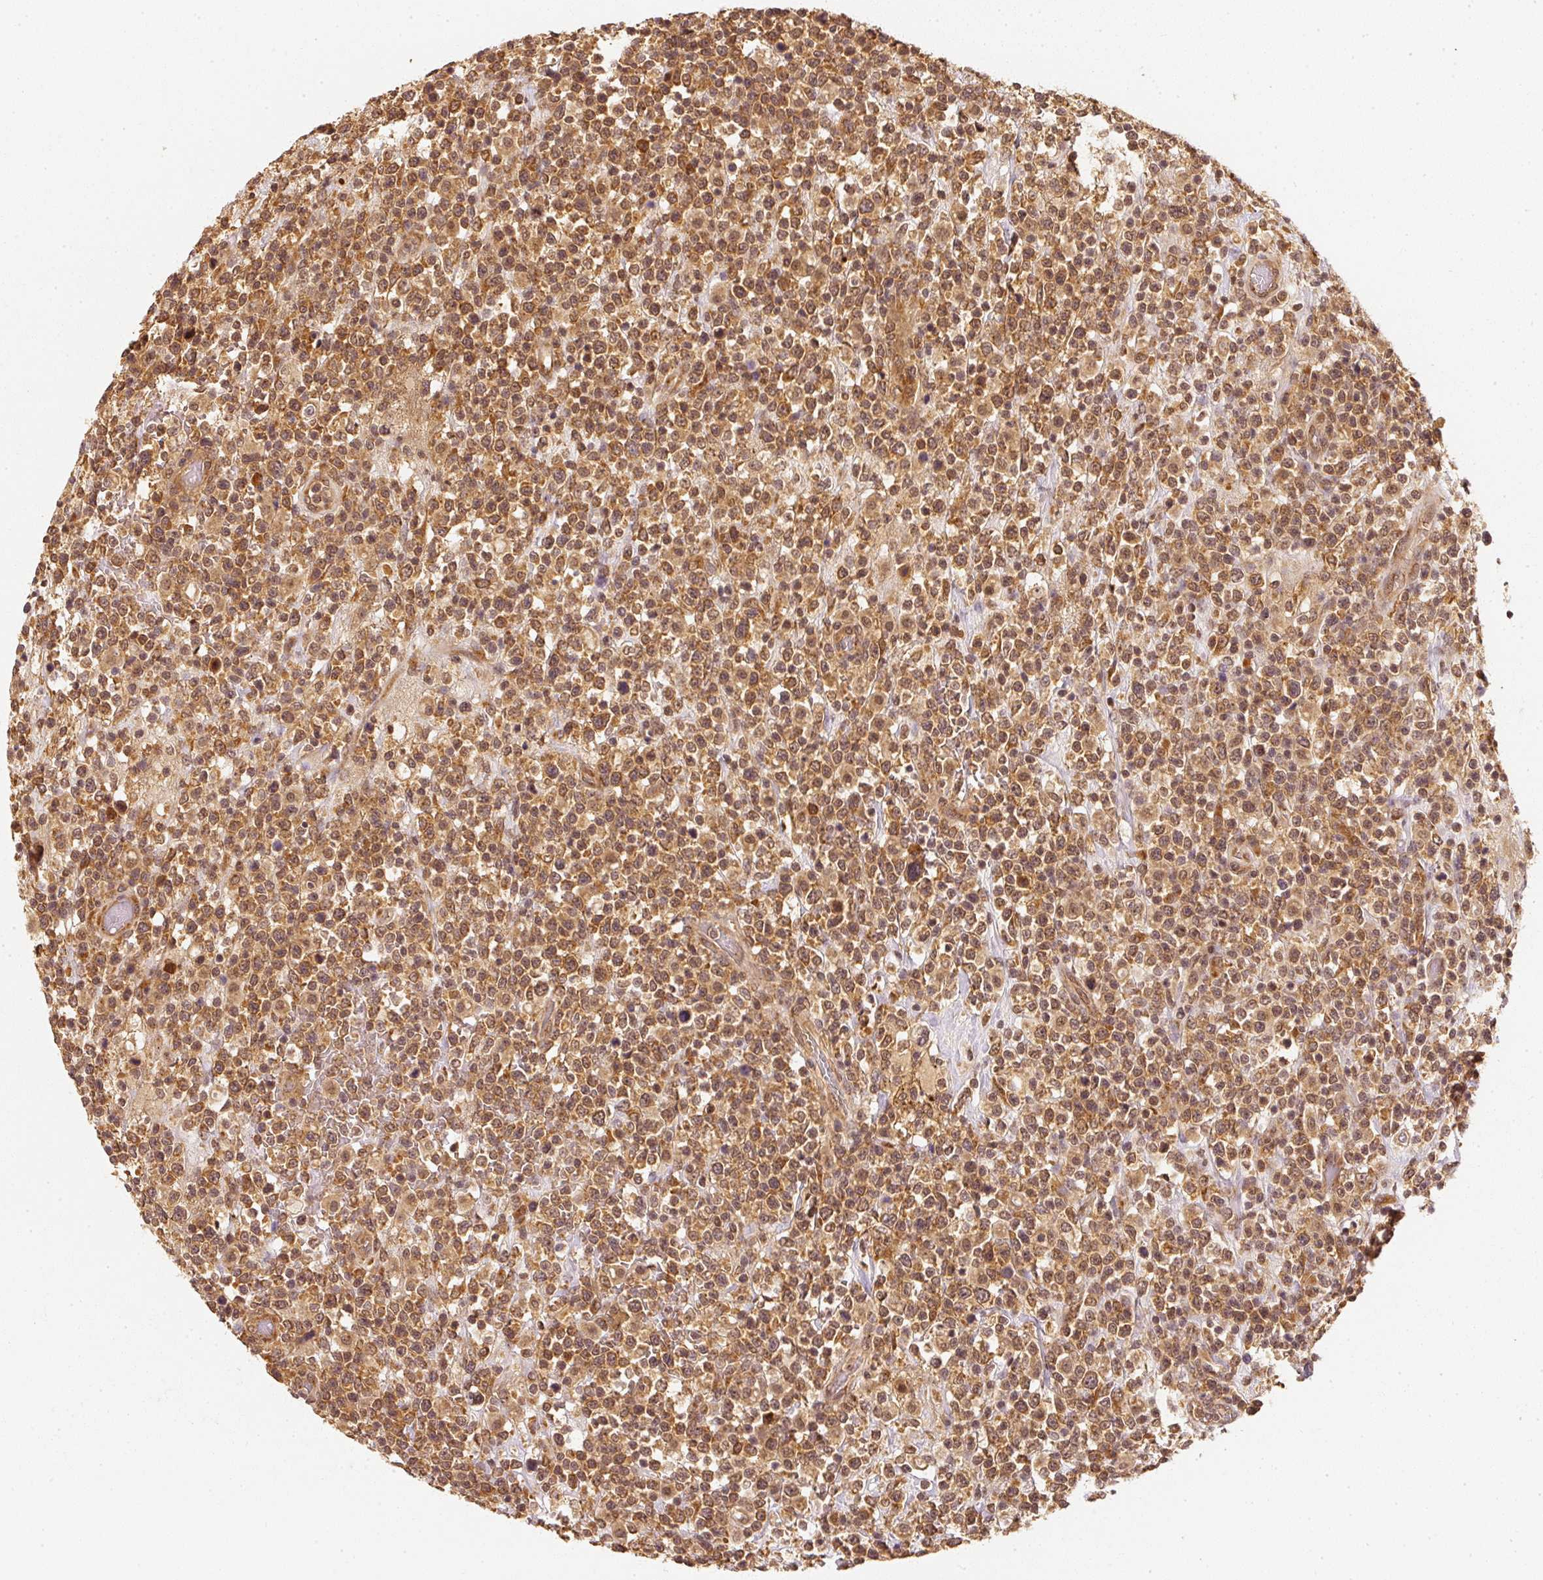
{"staining": {"intensity": "strong", "quantity": ">75%", "location": "cytoplasmic/membranous"}, "tissue": "lymphoma", "cell_type": "Tumor cells", "image_type": "cancer", "snomed": [{"axis": "morphology", "description": "Malignant lymphoma, non-Hodgkin's type, High grade"}, {"axis": "topography", "description": "Colon"}], "caption": "Brown immunohistochemical staining in human malignant lymphoma, non-Hodgkin's type (high-grade) reveals strong cytoplasmic/membranous positivity in about >75% of tumor cells.", "gene": "EEF1A2", "patient": {"sex": "female", "age": 53}}